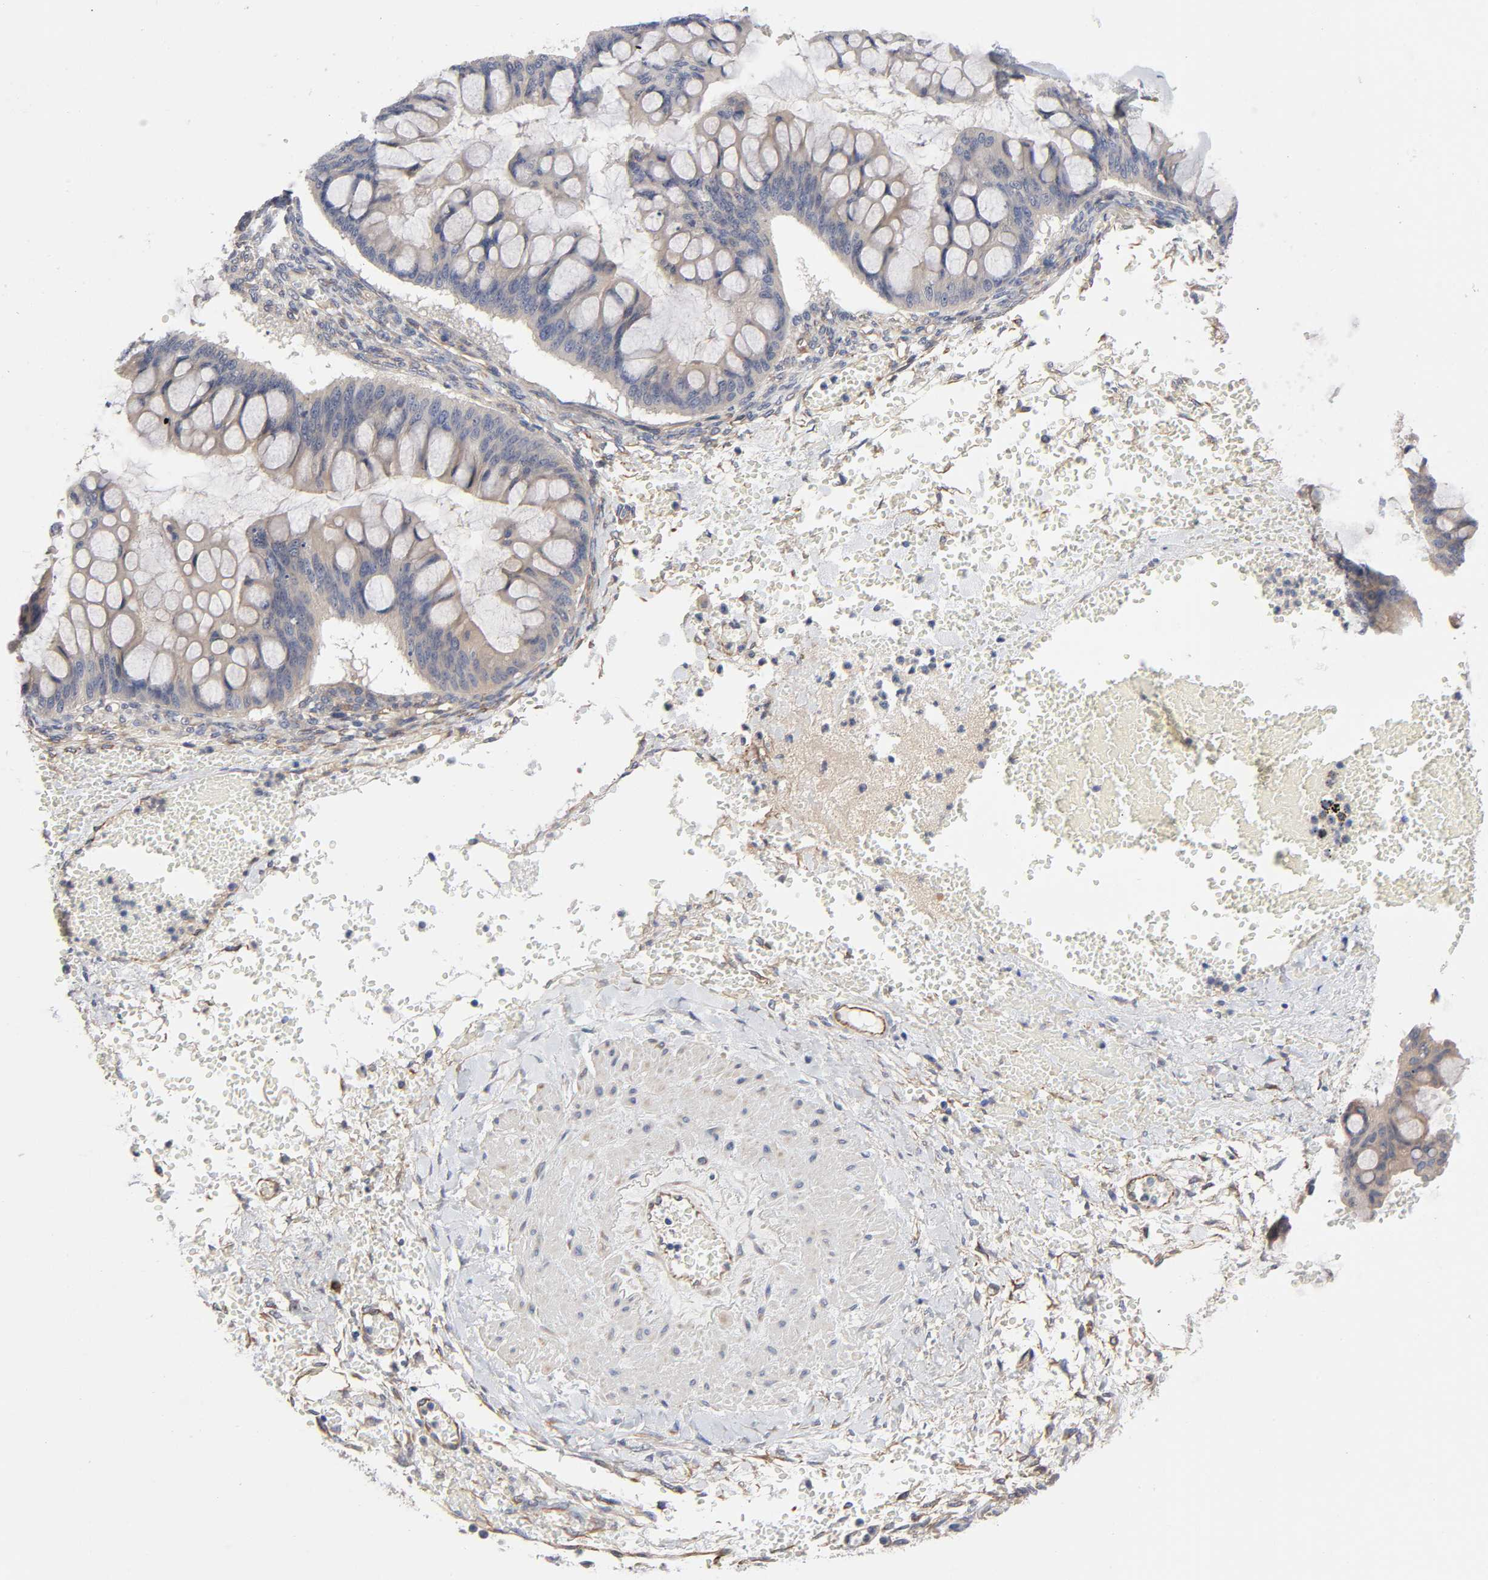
{"staining": {"intensity": "negative", "quantity": "none", "location": "none"}, "tissue": "ovarian cancer", "cell_type": "Tumor cells", "image_type": "cancer", "snomed": [{"axis": "morphology", "description": "Cystadenocarcinoma, mucinous, NOS"}, {"axis": "topography", "description": "Ovary"}], "caption": "This is a image of immunohistochemistry staining of ovarian cancer (mucinous cystadenocarcinoma), which shows no positivity in tumor cells.", "gene": "RAB13", "patient": {"sex": "female", "age": 73}}